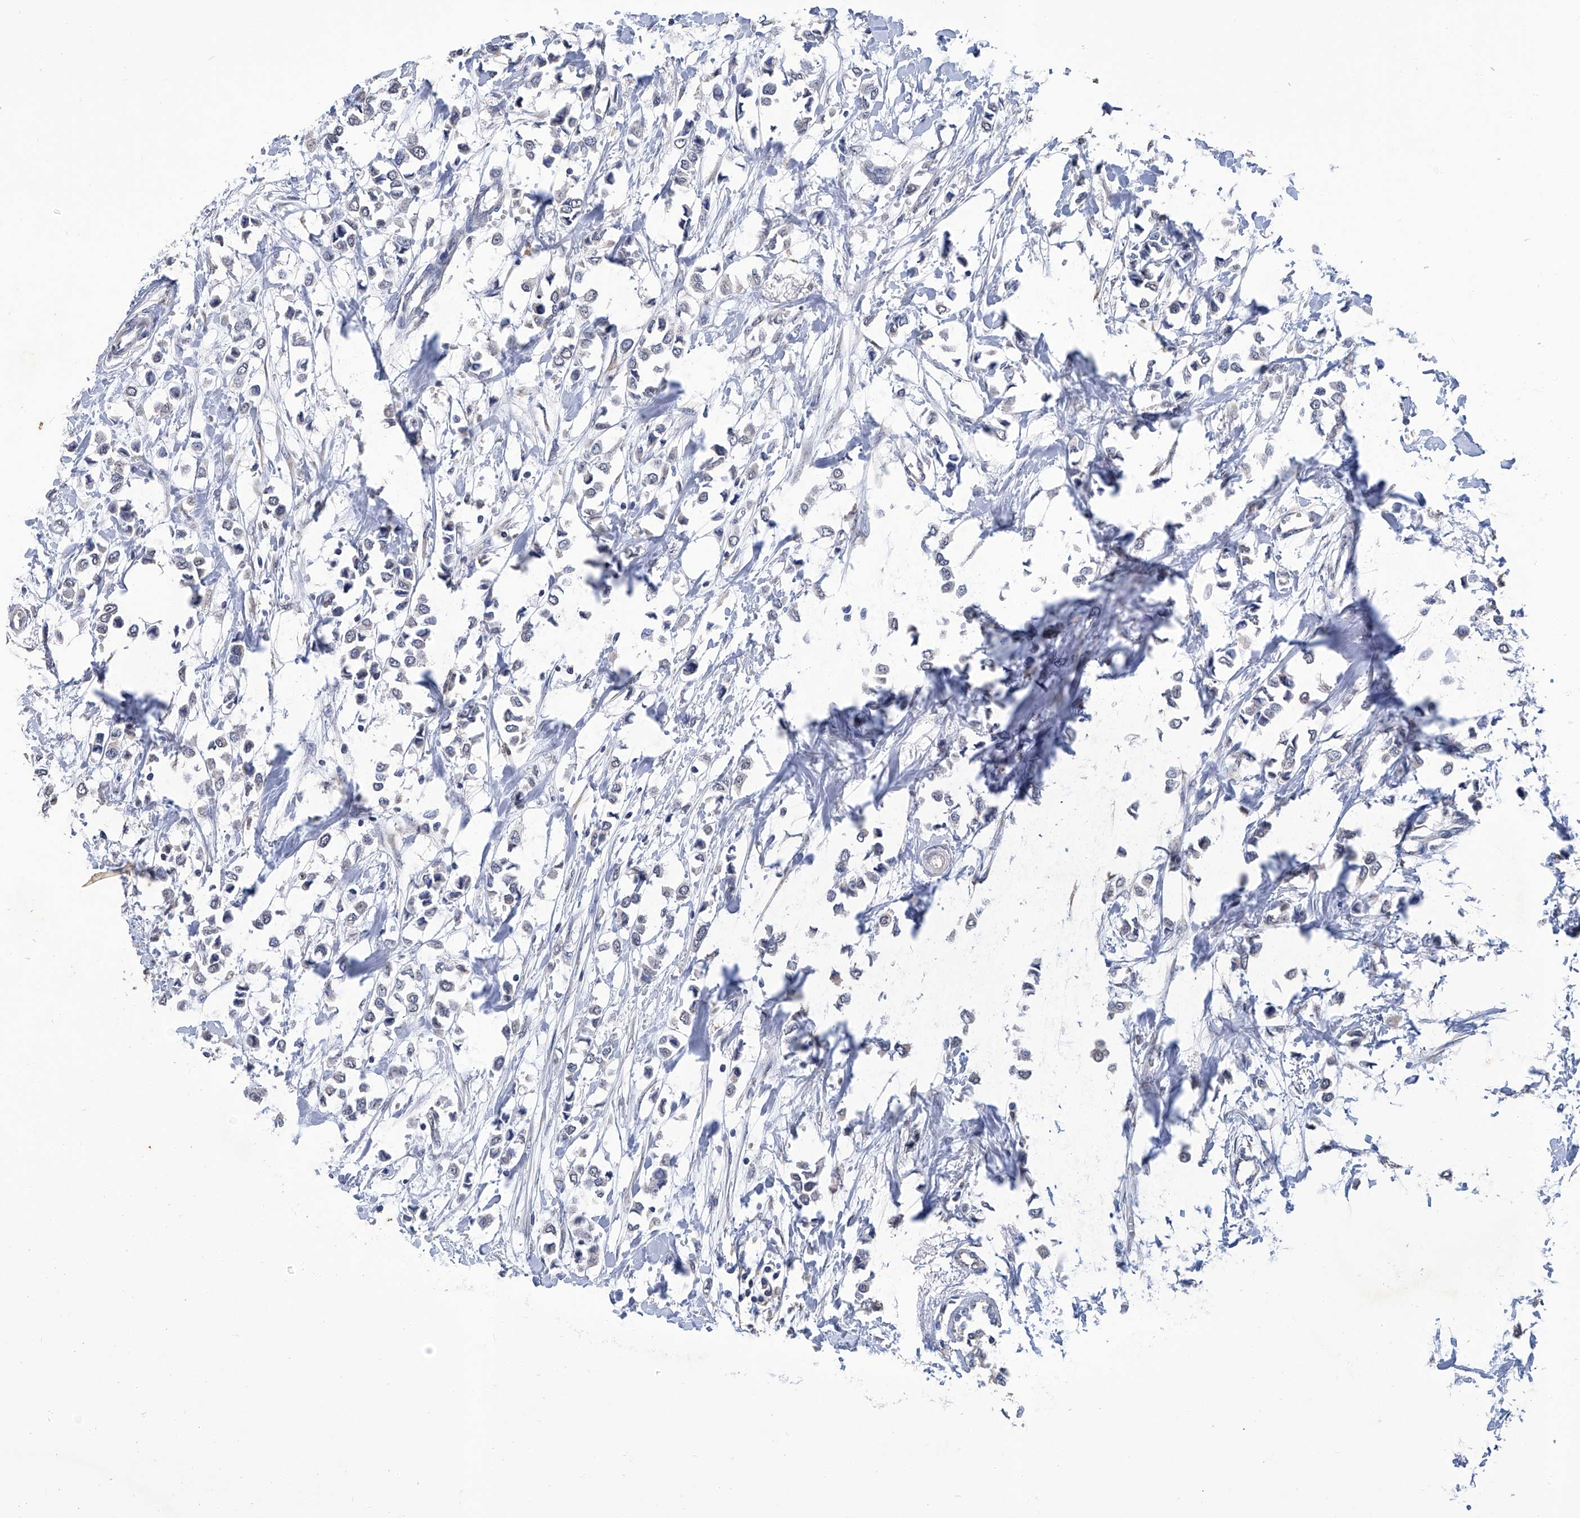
{"staining": {"intensity": "negative", "quantity": "none", "location": "none"}, "tissue": "breast cancer", "cell_type": "Tumor cells", "image_type": "cancer", "snomed": [{"axis": "morphology", "description": "Lobular carcinoma"}, {"axis": "topography", "description": "Breast"}], "caption": "IHC histopathology image of neoplastic tissue: breast cancer (lobular carcinoma) stained with DAB (3,3'-diaminobenzidine) displays no significant protein staining in tumor cells.", "gene": "GPT", "patient": {"sex": "female", "age": 51}}